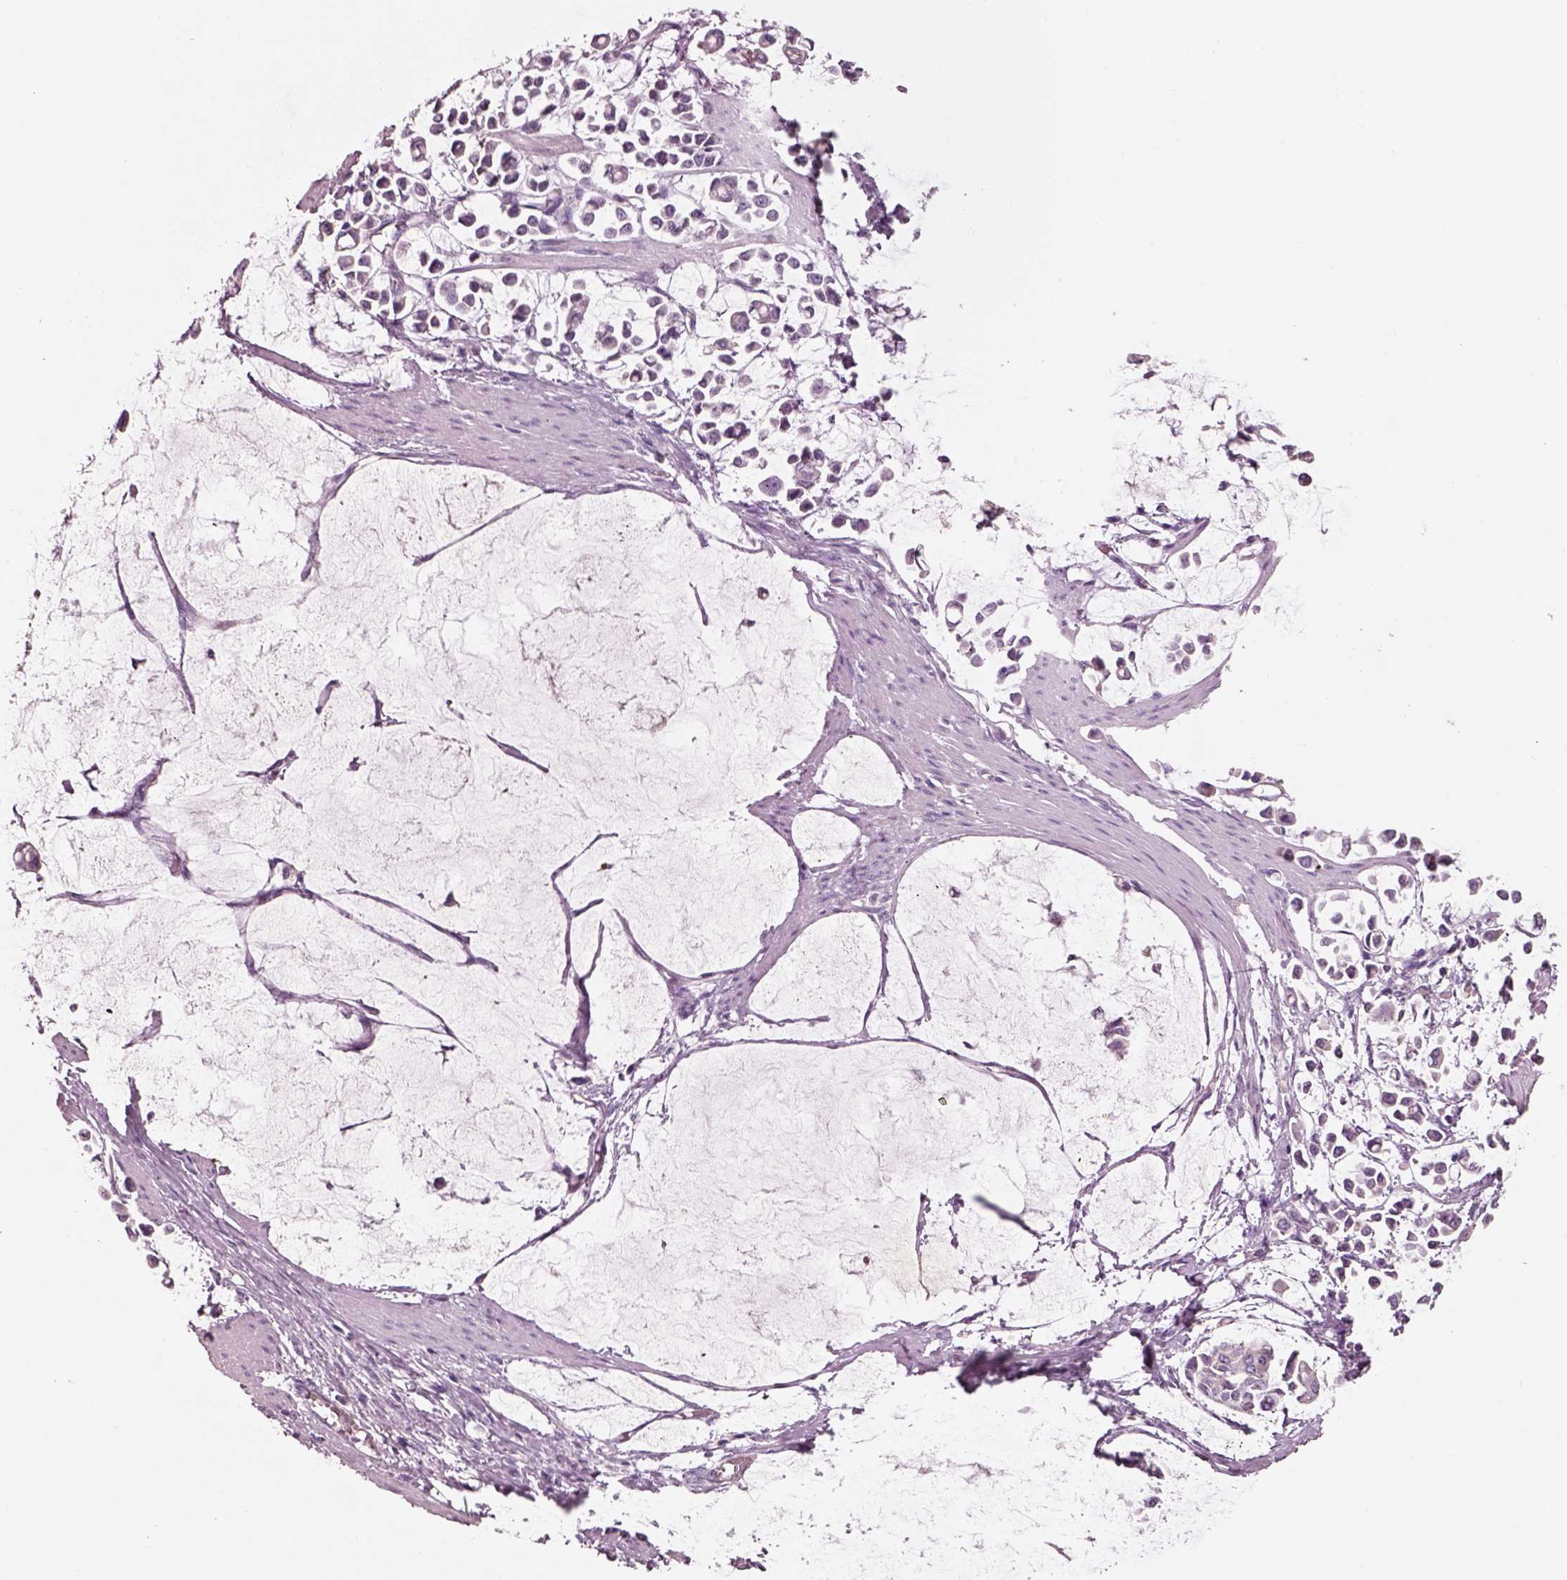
{"staining": {"intensity": "negative", "quantity": "none", "location": "none"}, "tissue": "stomach cancer", "cell_type": "Tumor cells", "image_type": "cancer", "snomed": [{"axis": "morphology", "description": "Adenocarcinoma, NOS"}, {"axis": "topography", "description": "Stomach"}], "caption": "The histopathology image displays no staining of tumor cells in adenocarcinoma (stomach).", "gene": "IGLL1", "patient": {"sex": "male", "age": 82}}